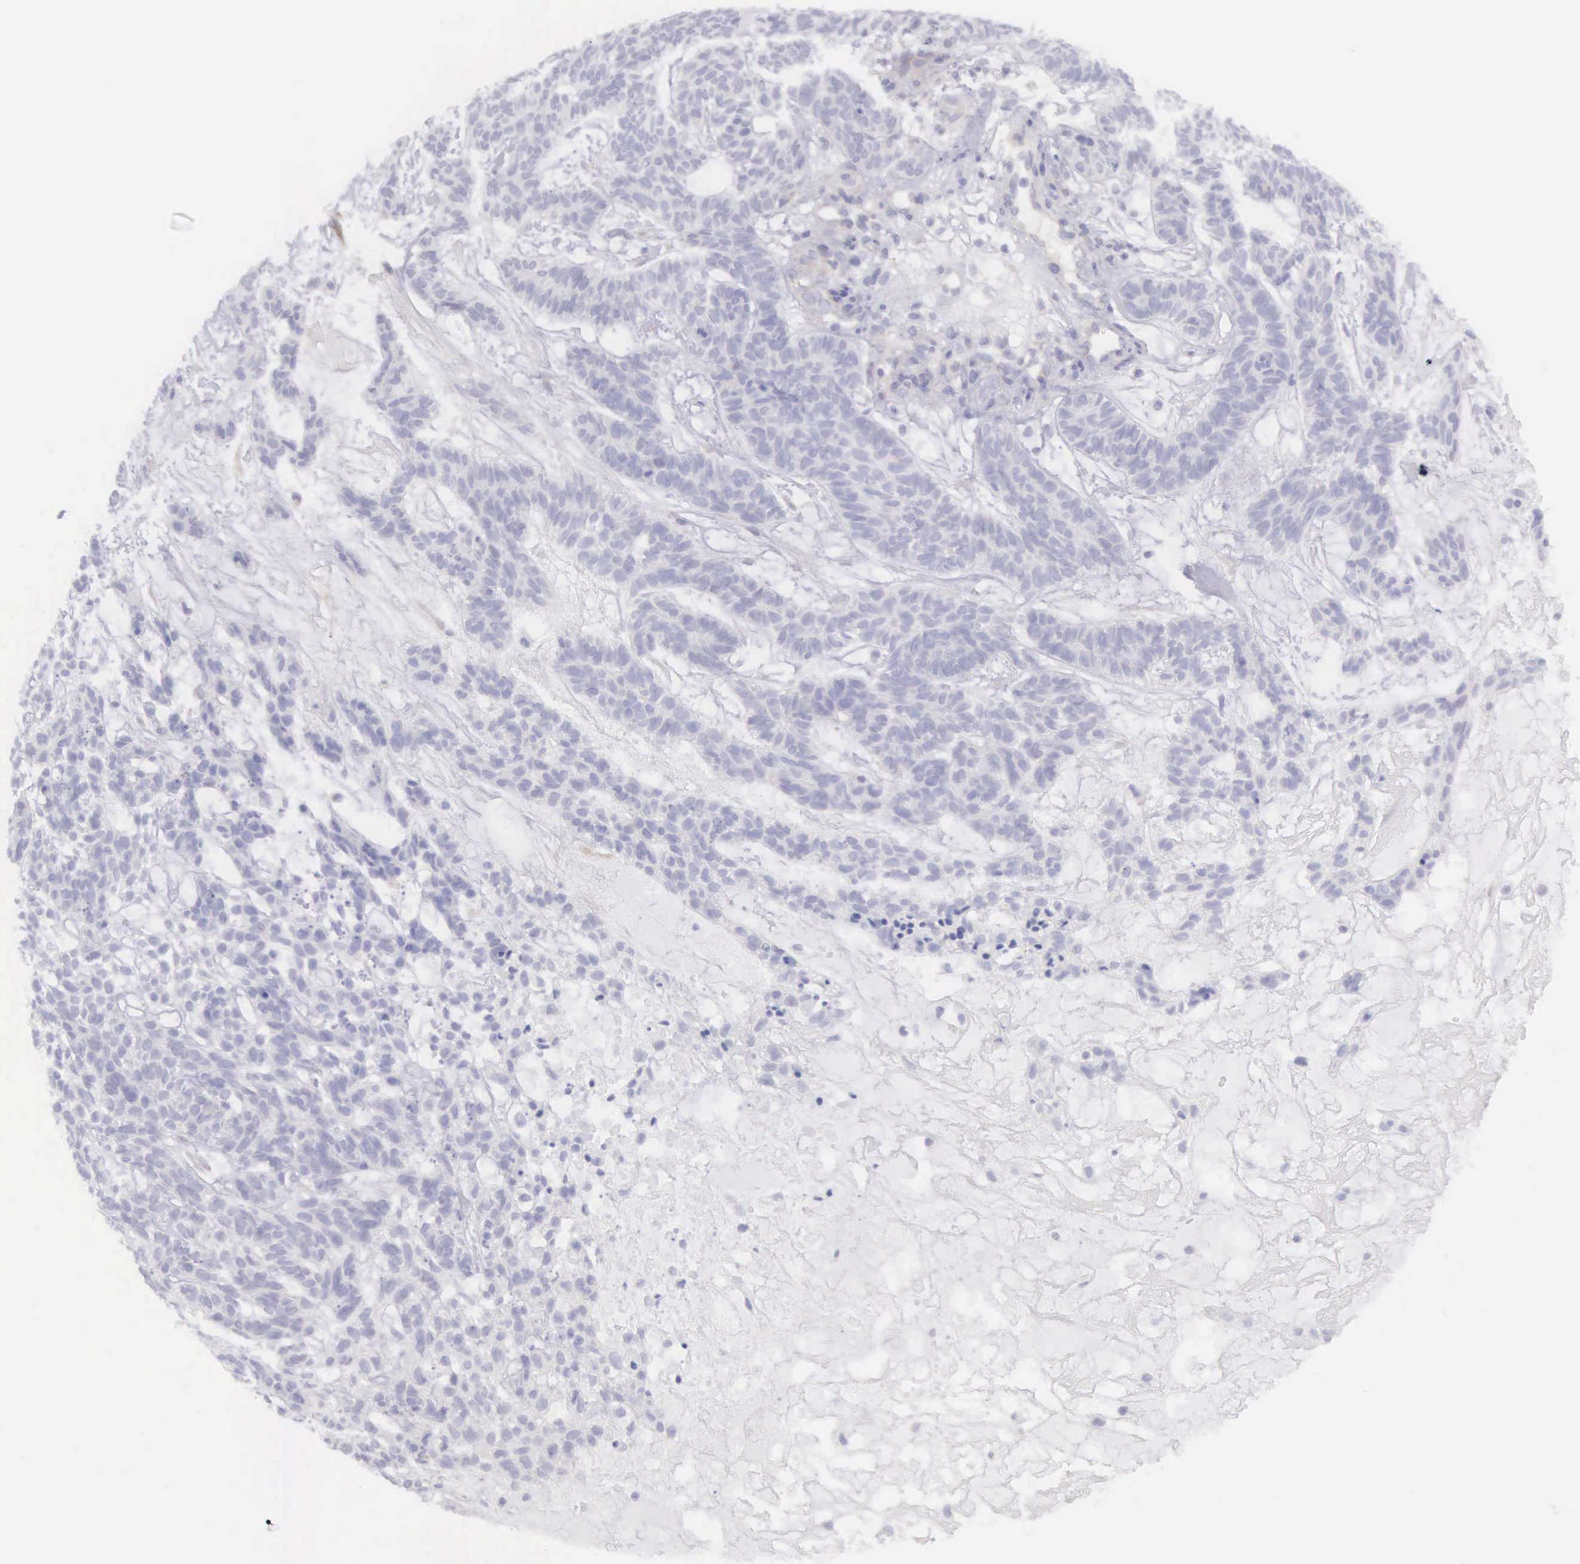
{"staining": {"intensity": "negative", "quantity": "none", "location": "none"}, "tissue": "skin cancer", "cell_type": "Tumor cells", "image_type": "cancer", "snomed": [{"axis": "morphology", "description": "Basal cell carcinoma"}, {"axis": "topography", "description": "Skin"}], "caption": "This micrograph is of skin basal cell carcinoma stained with IHC to label a protein in brown with the nuclei are counter-stained blue. There is no expression in tumor cells.", "gene": "ARFGAP3", "patient": {"sex": "male", "age": 75}}